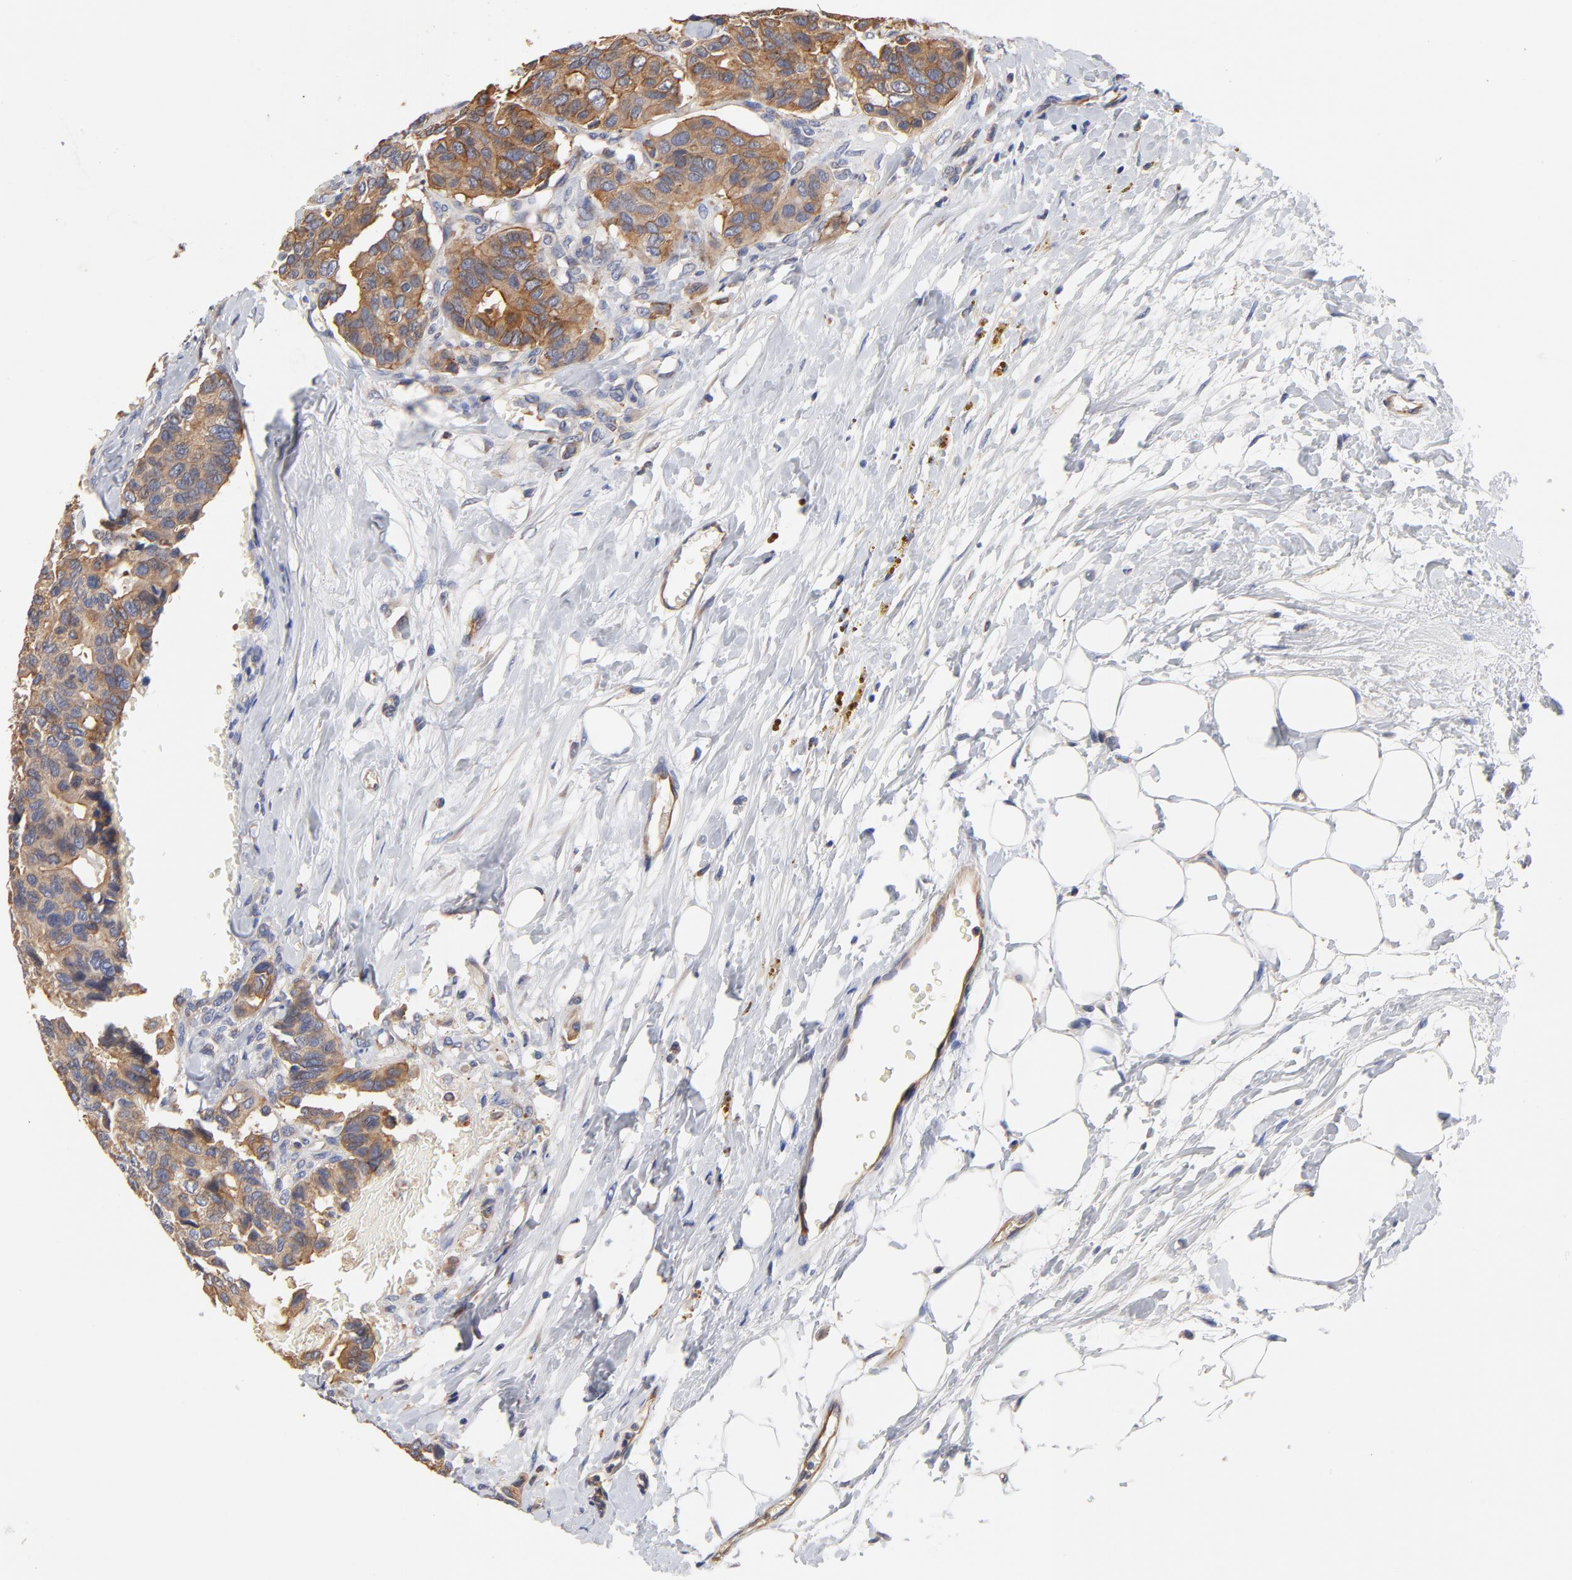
{"staining": {"intensity": "moderate", "quantity": ">75%", "location": "cytoplasmic/membranous"}, "tissue": "breast cancer", "cell_type": "Tumor cells", "image_type": "cancer", "snomed": [{"axis": "morphology", "description": "Duct carcinoma"}, {"axis": "topography", "description": "Breast"}], "caption": "Immunohistochemical staining of breast cancer (intraductal carcinoma) demonstrates moderate cytoplasmic/membranous protein expression in about >75% of tumor cells.", "gene": "FBXL2", "patient": {"sex": "female", "age": 69}}